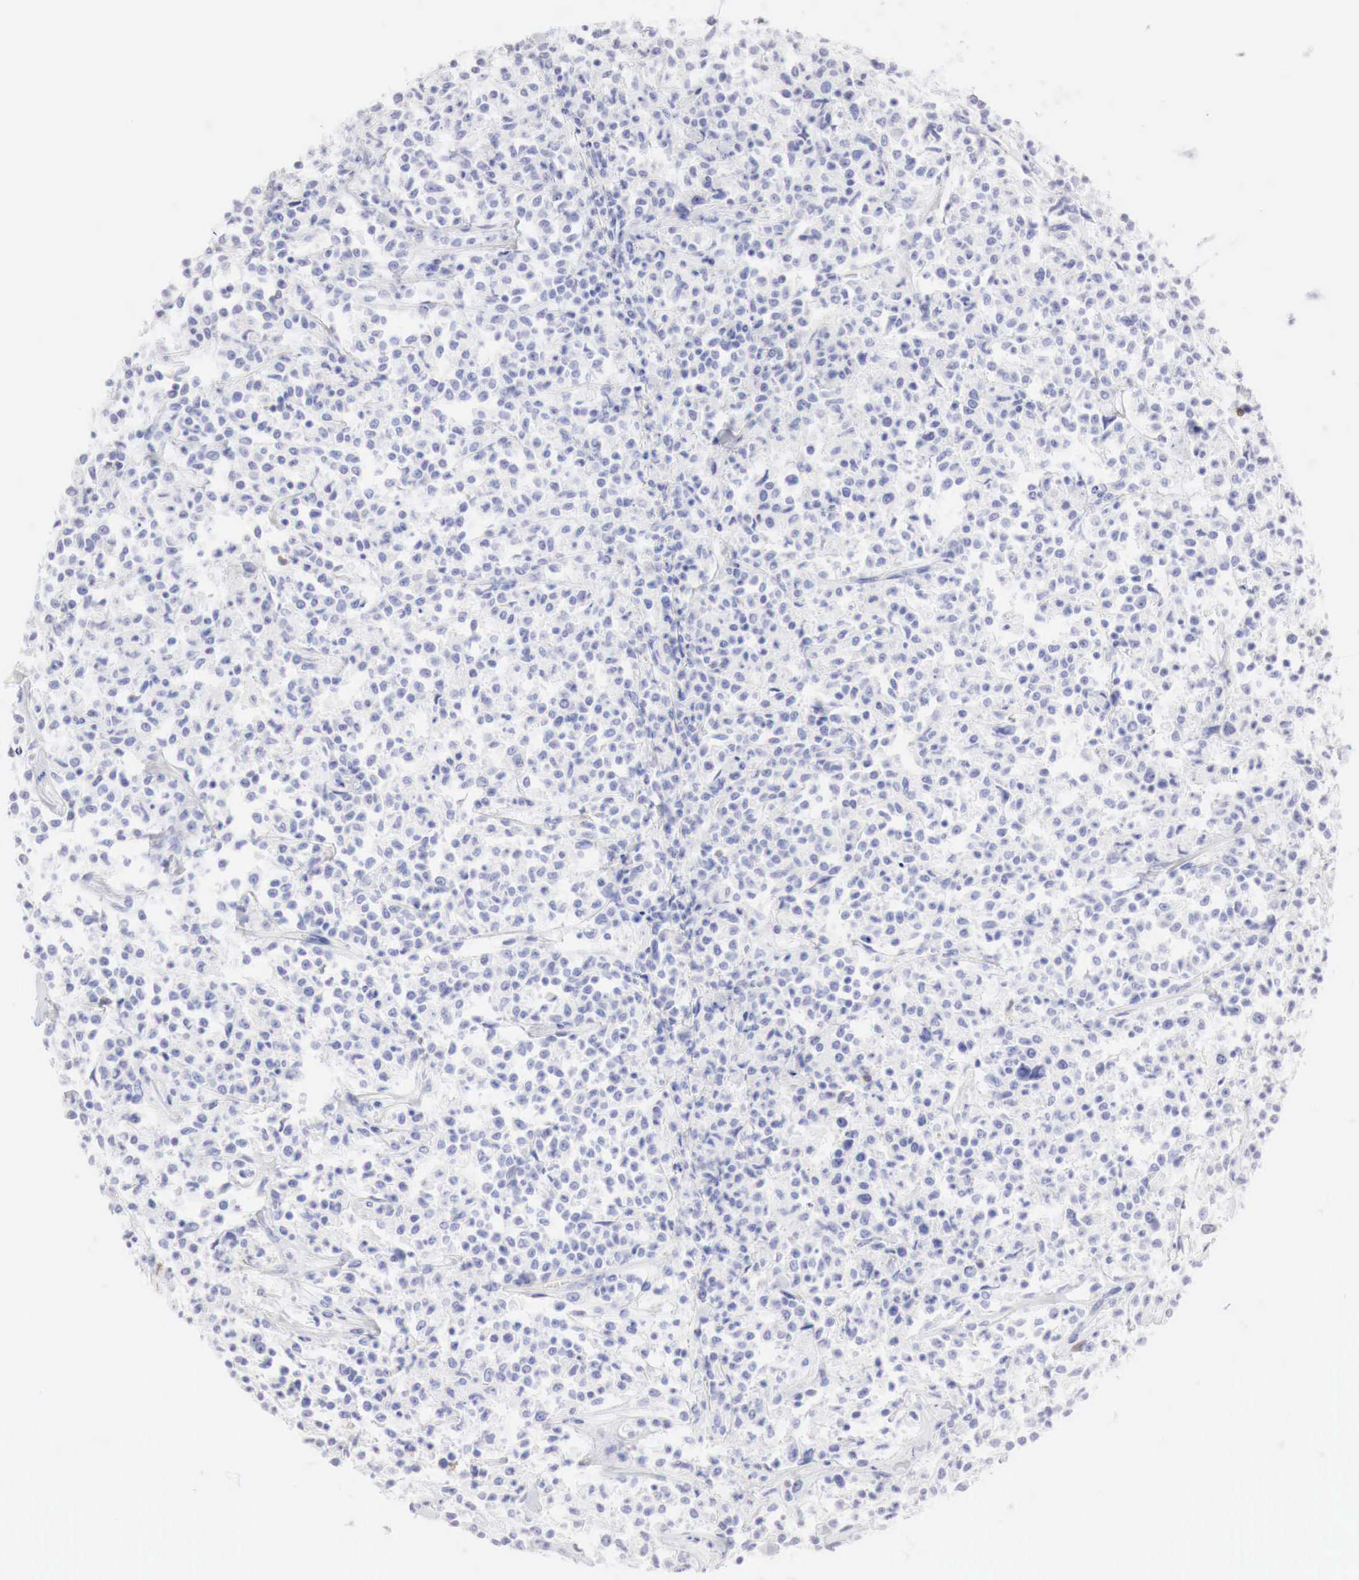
{"staining": {"intensity": "negative", "quantity": "none", "location": "none"}, "tissue": "lymphoma", "cell_type": "Tumor cells", "image_type": "cancer", "snomed": [{"axis": "morphology", "description": "Malignant lymphoma, non-Hodgkin's type, Low grade"}, {"axis": "topography", "description": "Small intestine"}], "caption": "IHC micrograph of neoplastic tissue: lymphoma stained with DAB (3,3'-diaminobenzidine) exhibits no significant protein expression in tumor cells.", "gene": "CDKN2A", "patient": {"sex": "female", "age": 59}}